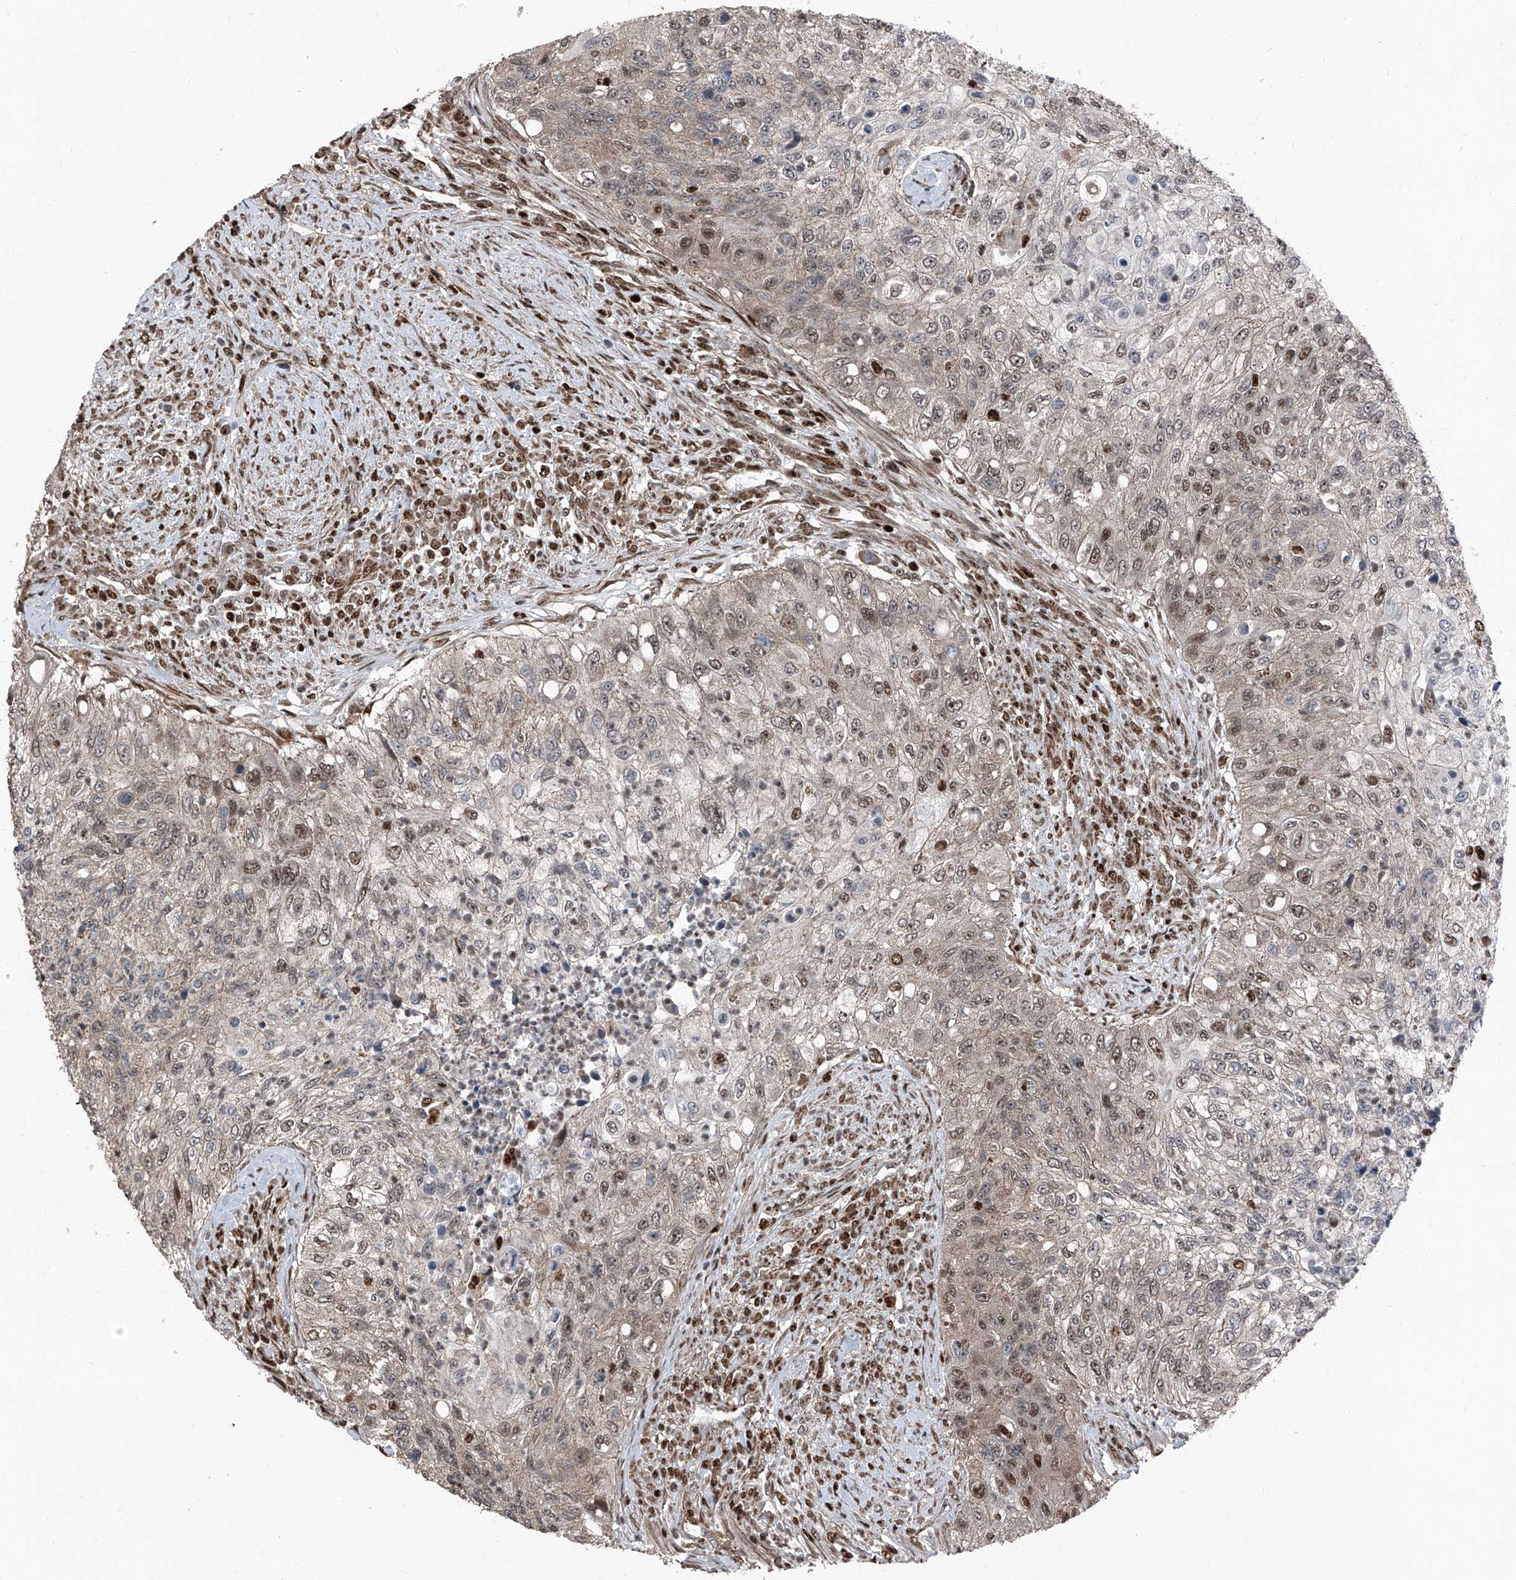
{"staining": {"intensity": "weak", "quantity": "25%-75%", "location": "nuclear"}, "tissue": "urothelial cancer", "cell_type": "Tumor cells", "image_type": "cancer", "snomed": [{"axis": "morphology", "description": "Urothelial carcinoma, High grade"}, {"axis": "topography", "description": "Urinary bladder"}], "caption": "An IHC micrograph of neoplastic tissue is shown. Protein staining in brown shows weak nuclear positivity in urothelial cancer within tumor cells. (DAB (3,3'-diaminobenzidine) IHC, brown staining for protein, blue staining for nuclei).", "gene": "FKBP5", "patient": {"sex": "female", "age": 60}}